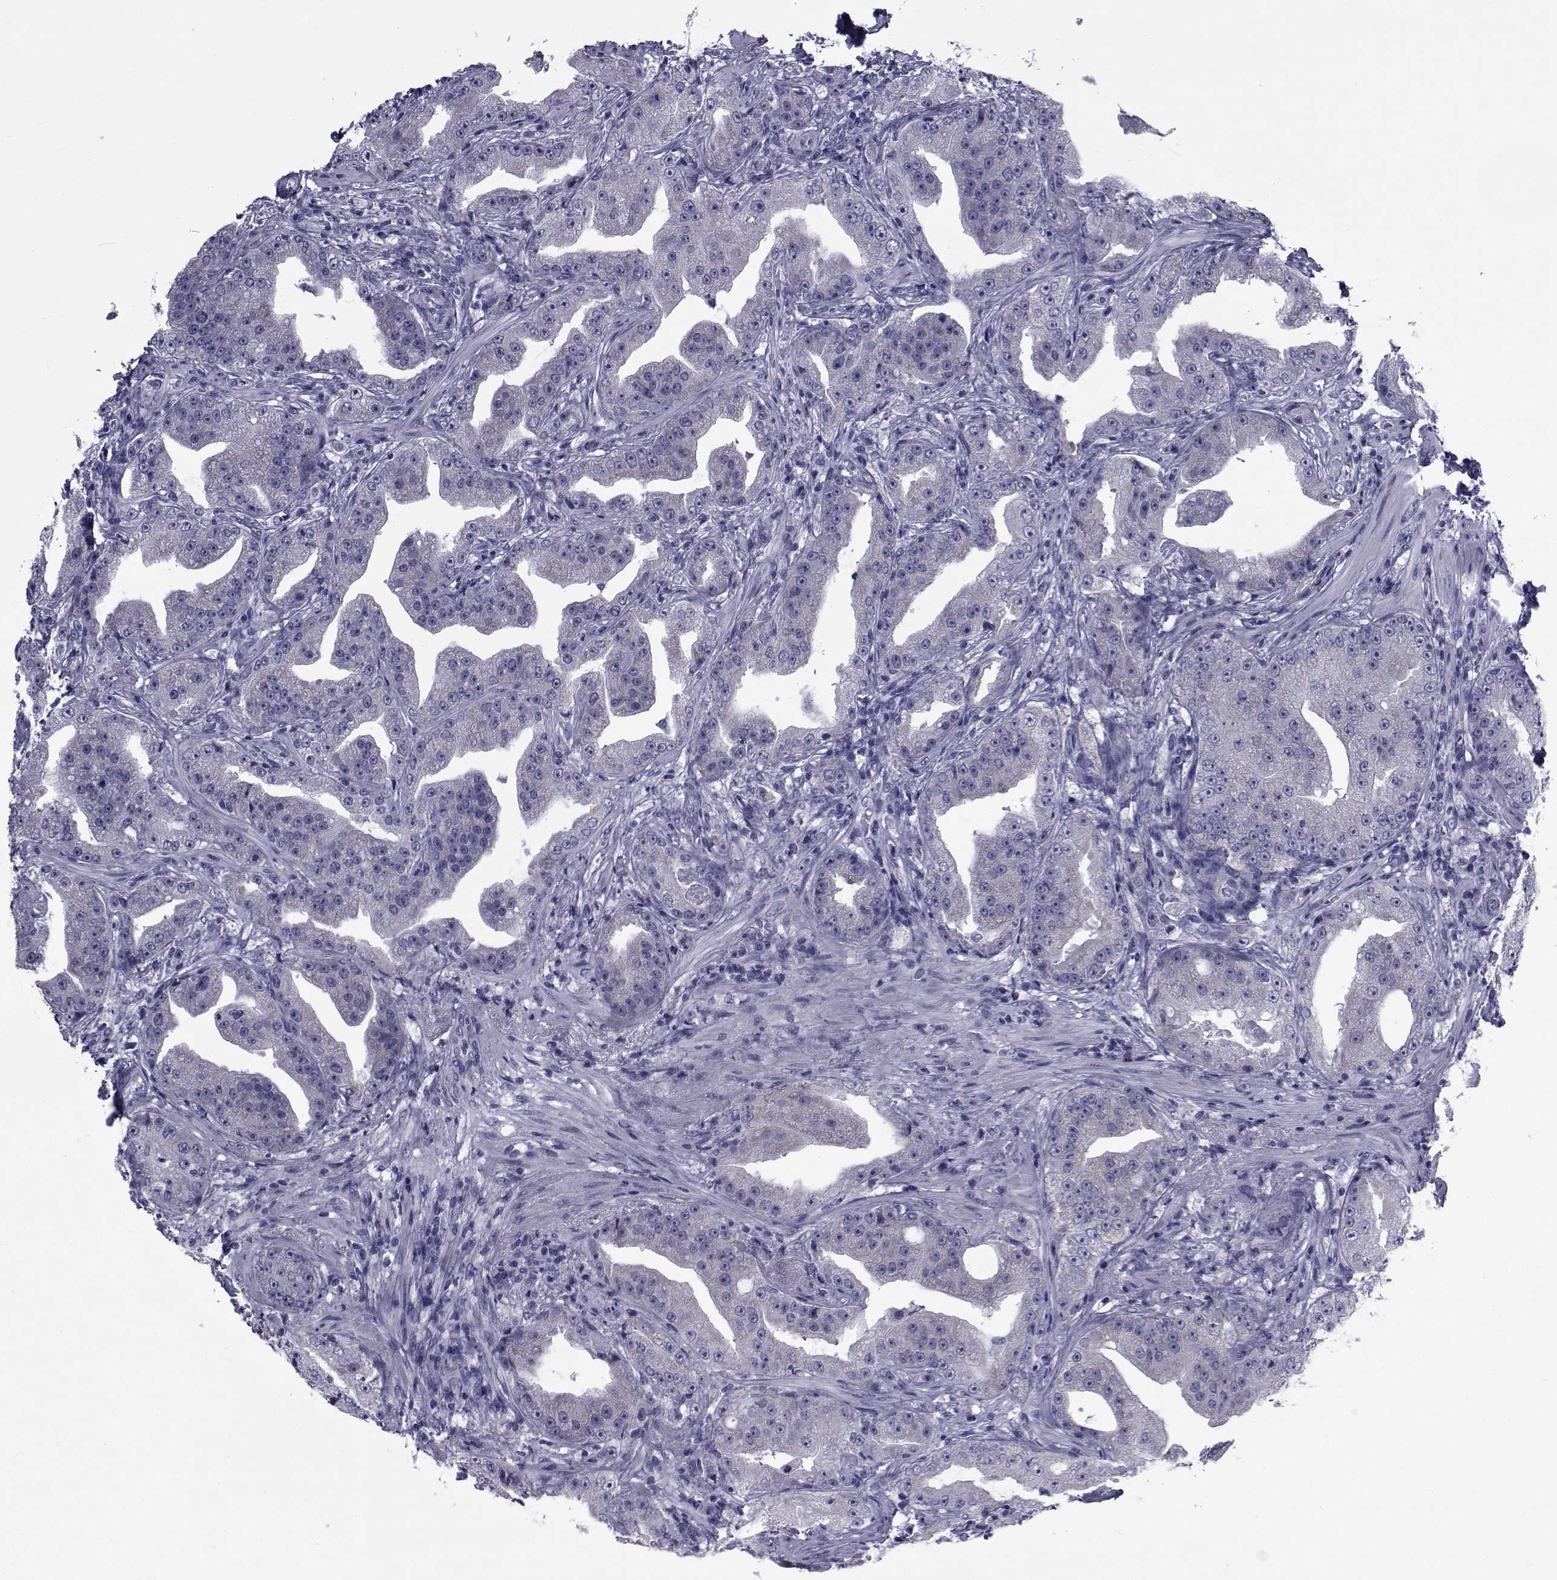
{"staining": {"intensity": "negative", "quantity": "none", "location": "none"}, "tissue": "prostate cancer", "cell_type": "Tumor cells", "image_type": "cancer", "snomed": [{"axis": "morphology", "description": "Adenocarcinoma, Low grade"}, {"axis": "topography", "description": "Prostate"}], "caption": "This is an IHC micrograph of human prostate low-grade adenocarcinoma. There is no expression in tumor cells.", "gene": "GKAP1", "patient": {"sex": "male", "age": 62}}